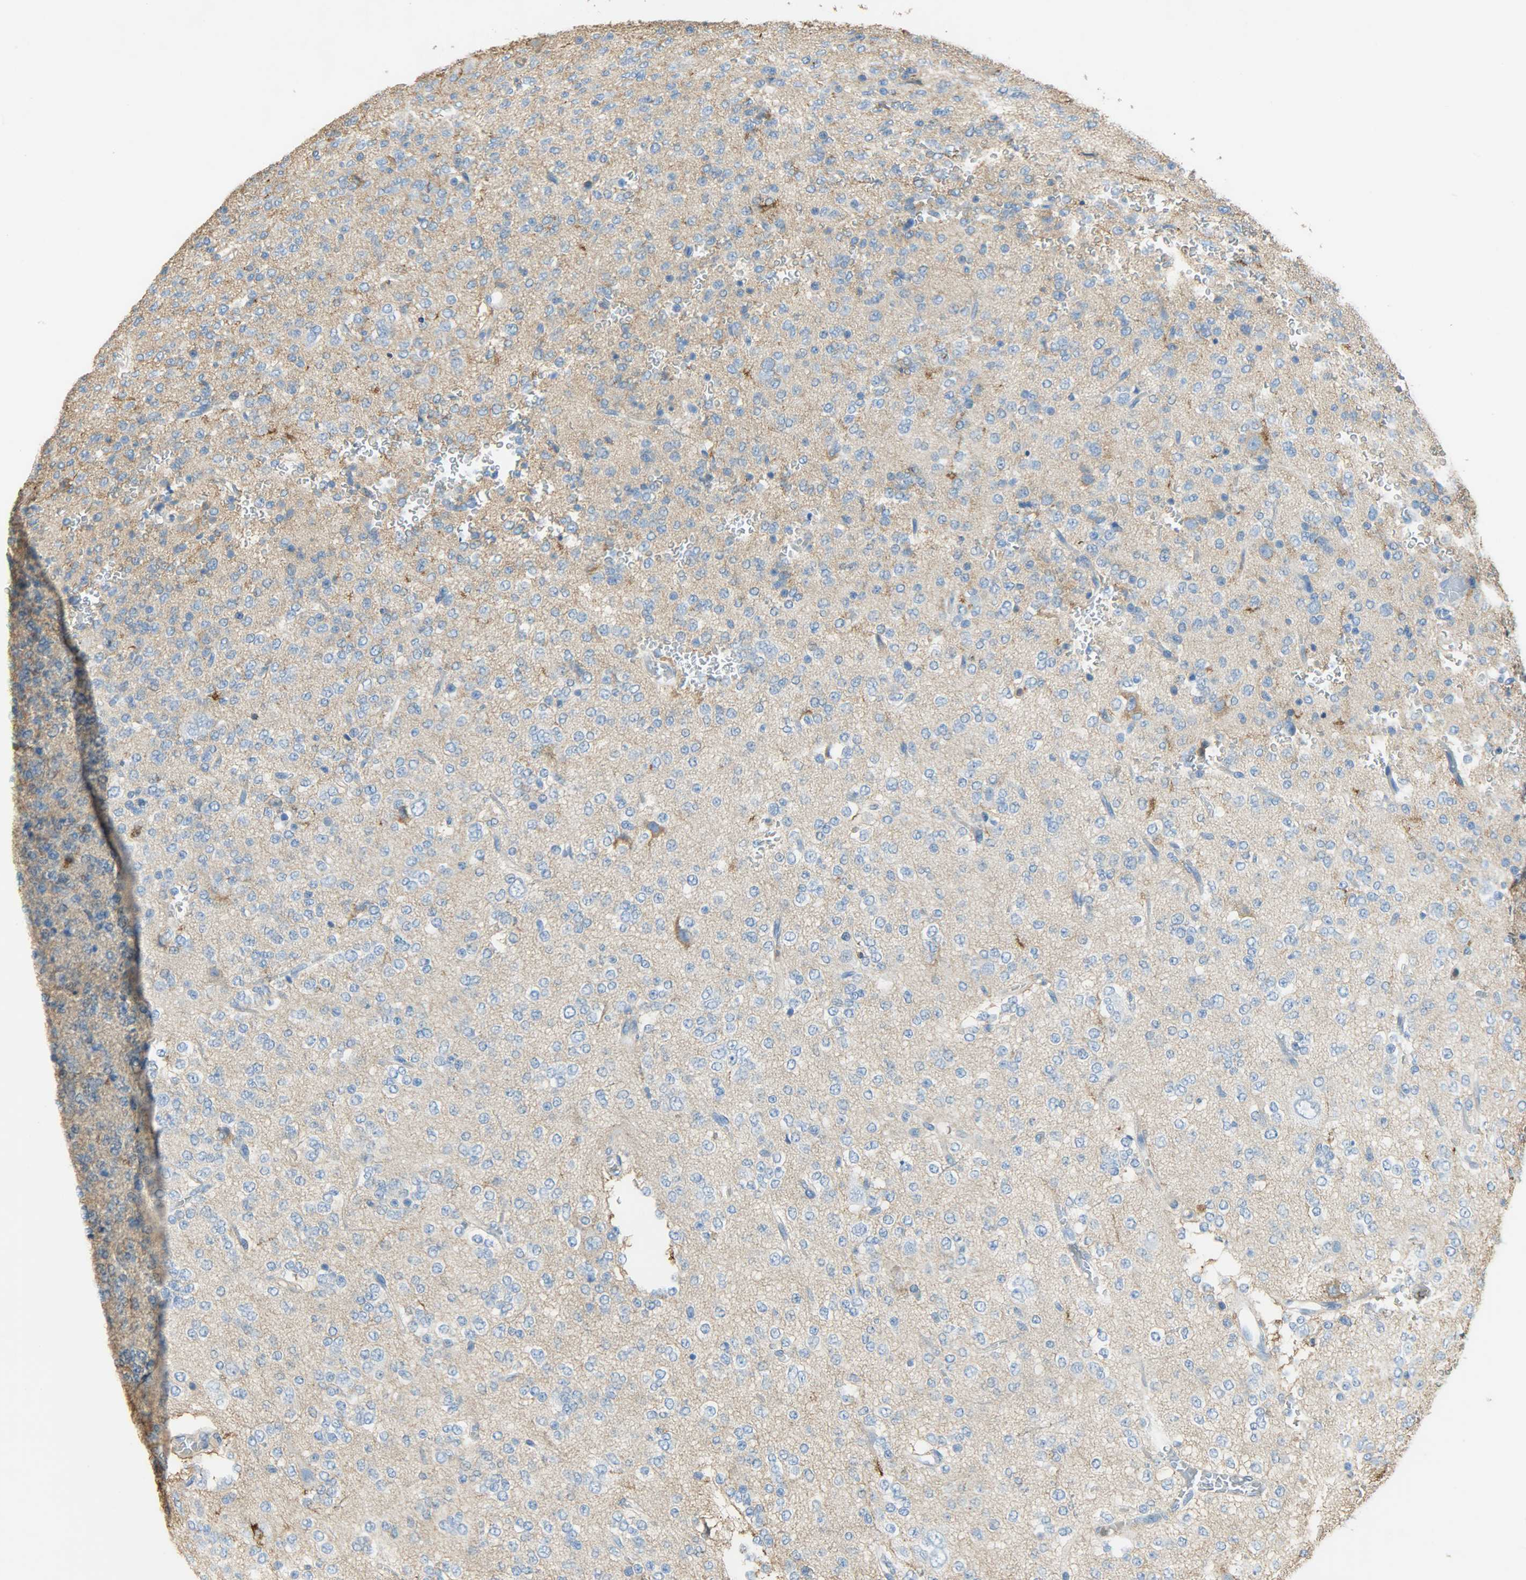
{"staining": {"intensity": "weak", "quantity": "25%-75%", "location": "cytoplasmic/membranous"}, "tissue": "glioma", "cell_type": "Tumor cells", "image_type": "cancer", "snomed": [{"axis": "morphology", "description": "Glioma, malignant, Low grade"}, {"axis": "topography", "description": "Brain"}], "caption": "Malignant glioma (low-grade) tissue displays weak cytoplasmic/membranous staining in about 25%-75% of tumor cells The protein of interest is stained brown, and the nuclei are stained in blue (DAB IHC with brightfield microscopy, high magnification).", "gene": "ANXA6", "patient": {"sex": "male", "age": 38}}